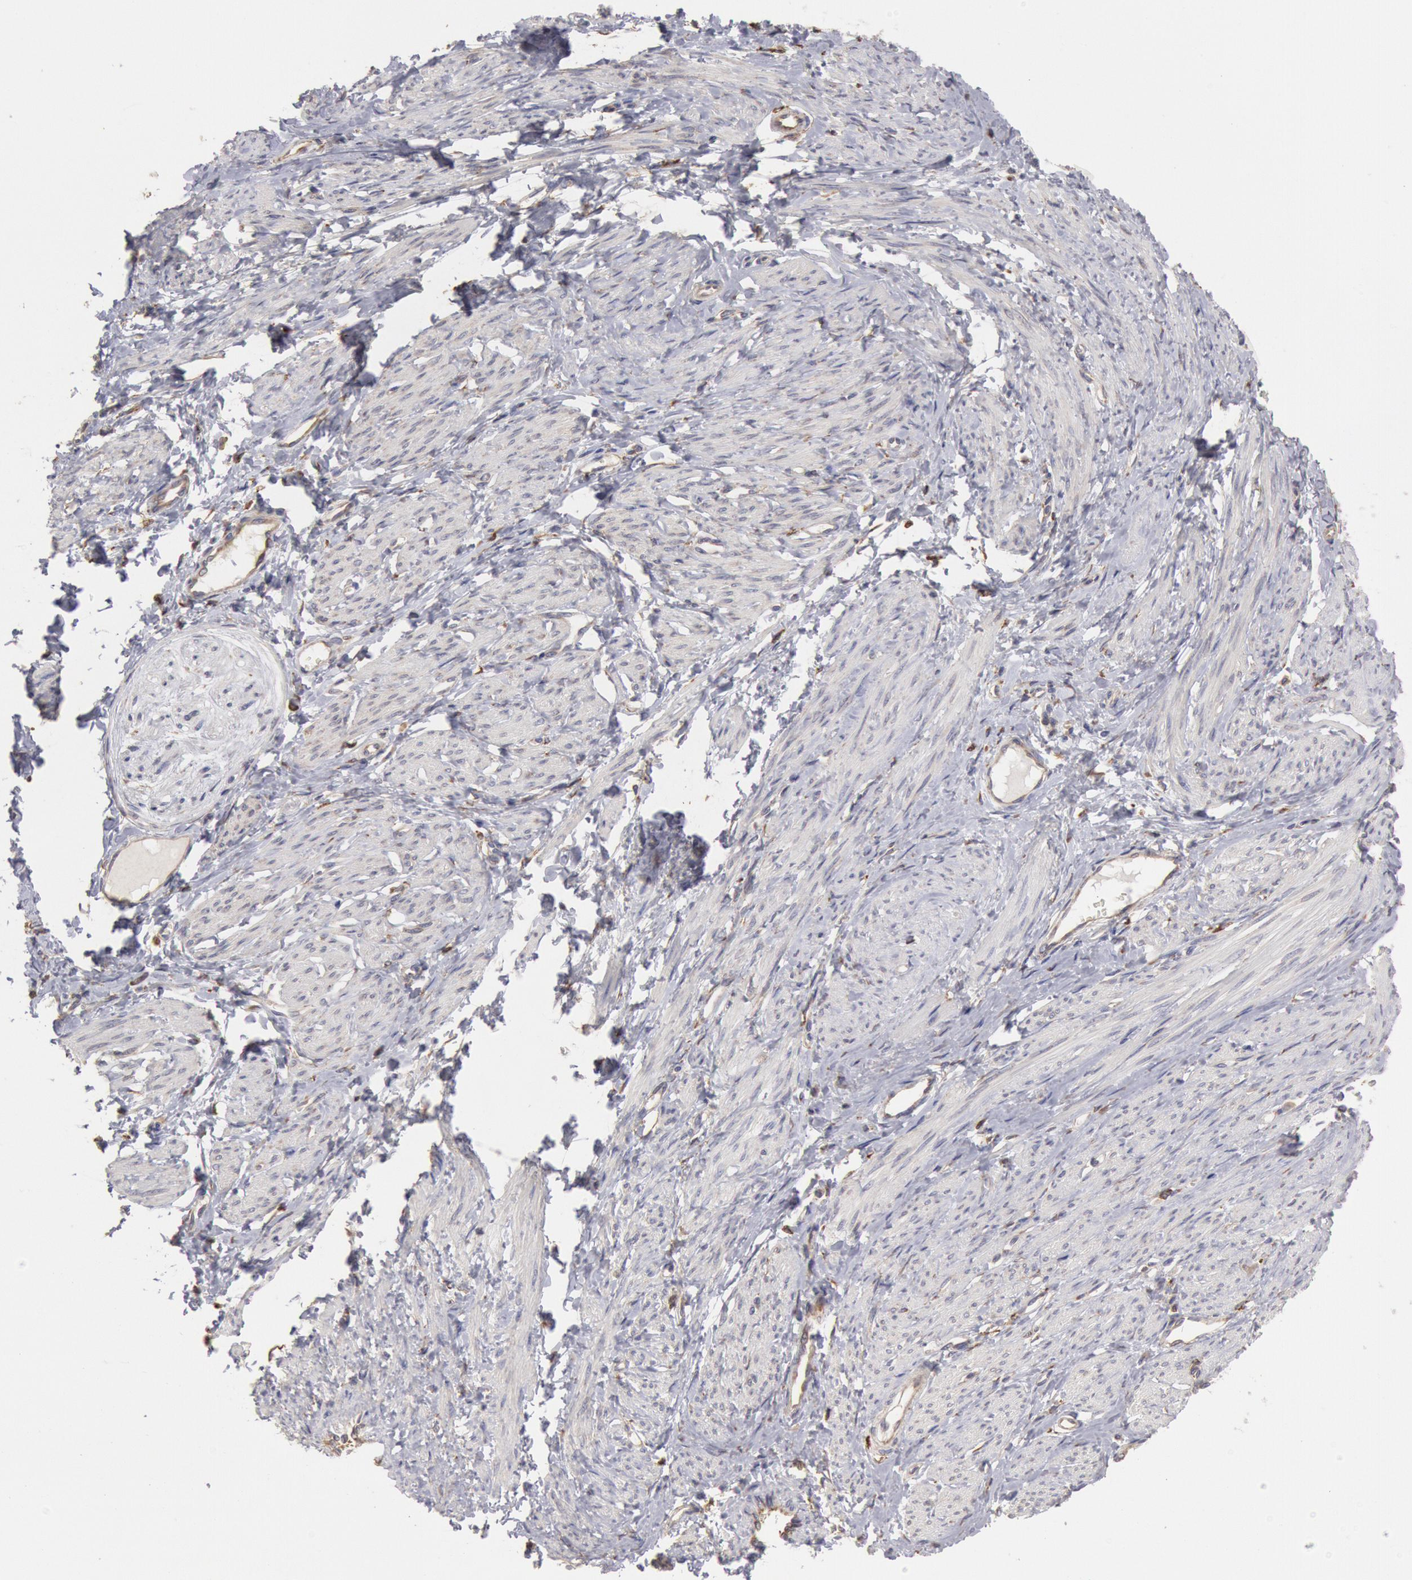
{"staining": {"intensity": "weak", "quantity": "<25%", "location": "cytoplasmic/membranous"}, "tissue": "smooth muscle", "cell_type": "Smooth muscle cells", "image_type": "normal", "snomed": [{"axis": "morphology", "description": "Normal tissue, NOS"}, {"axis": "topography", "description": "Smooth muscle"}, {"axis": "topography", "description": "Uterus"}], "caption": "Protein analysis of normal smooth muscle demonstrates no significant positivity in smooth muscle cells. Nuclei are stained in blue.", "gene": "ERP44", "patient": {"sex": "female", "age": 39}}